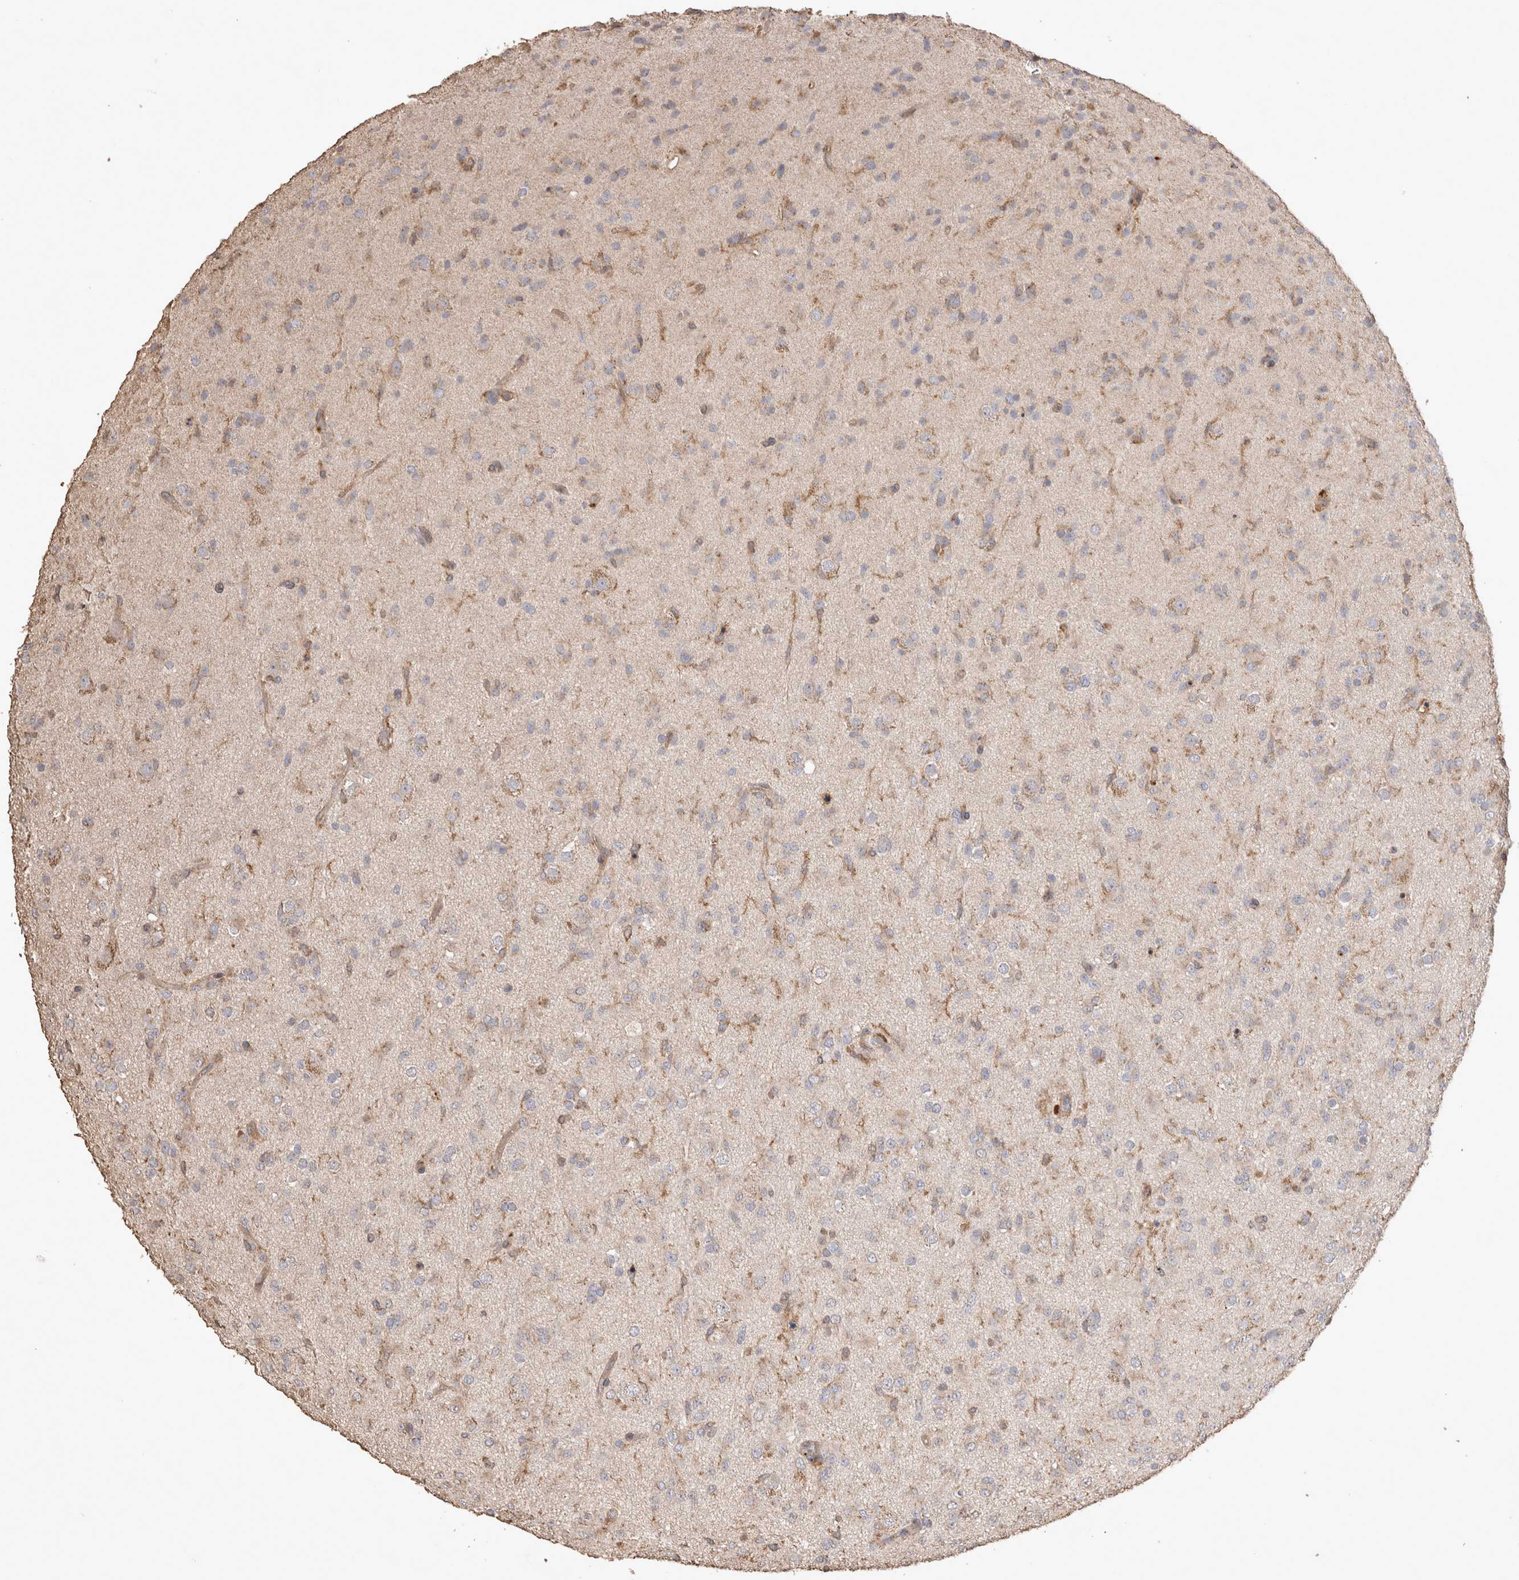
{"staining": {"intensity": "weak", "quantity": "<25%", "location": "cytoplasmic/membranous"}, "tissue": "glioma", "cell_type": "Tumor cells", "image_type": "cancer", "snomed": [{"axis": "morphology", "description": "Glioma, malignant, Low grade"}, {"axis": "topography", "description": "Brain"}], "caption": "Photomicrograph shows no significant protein positivity in tumor cells of glioma.", "gene": "SNX31", "patient": {"sex": "male", "age": 65}}